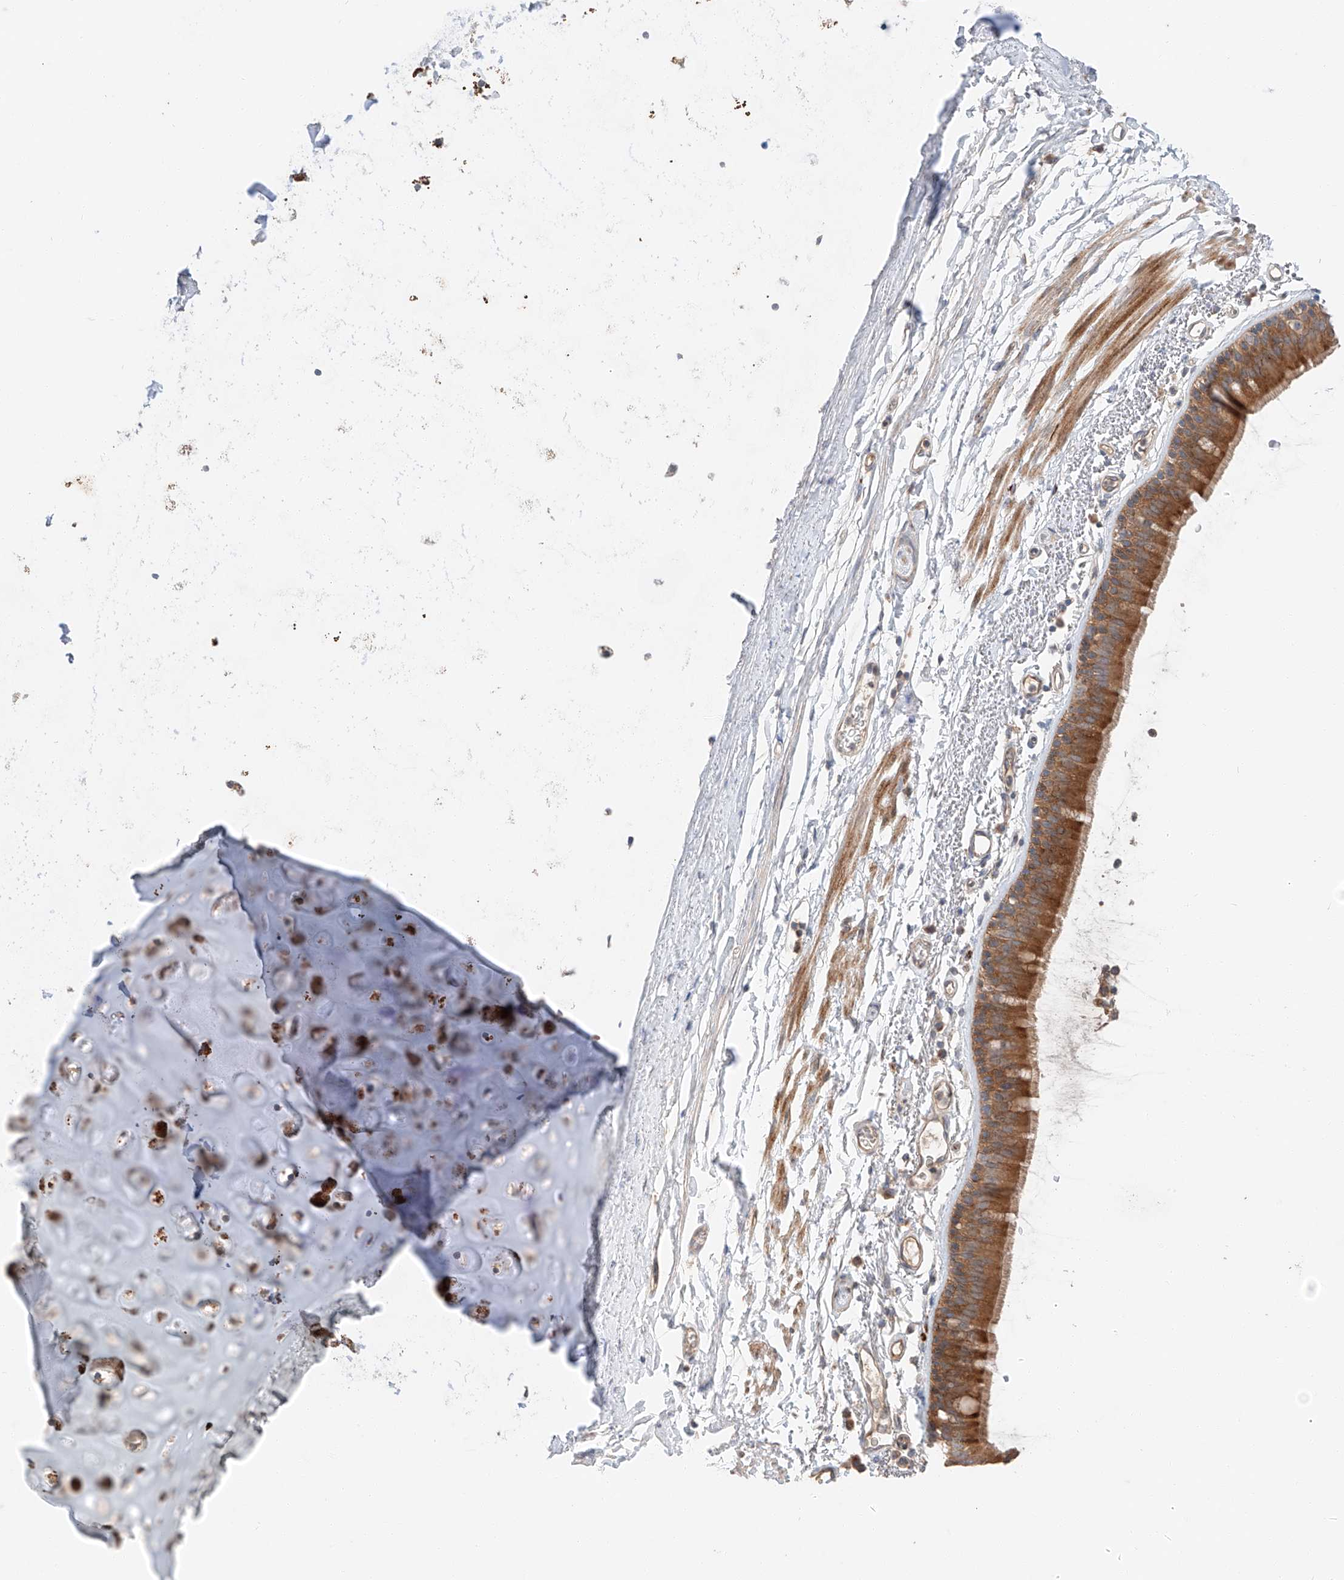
{"staining": {"intensity": "moderate", "quantity": ">75%", "location": "cytoplasmic/membranous"}, "tissue": "bronchus", "cell_type": "Respiratory epithelial cells", "image_type": "normal", "snomed": [{"axis": "morphology", "description": "Normal tissue, NOS"}, {"axis": "topography", "description": "Lymph node"}, {"axis": "topography", "description": "Bronchus"}], "caption": "Benign bronchus was stained to show a protein in brown. There is medium levels of moderate cytoplasmic/membranous expression in about >75% of respiratory epithelial cells.", "gene": "XPNPEP1", "patient": {"sex": "female", "age": 70}}